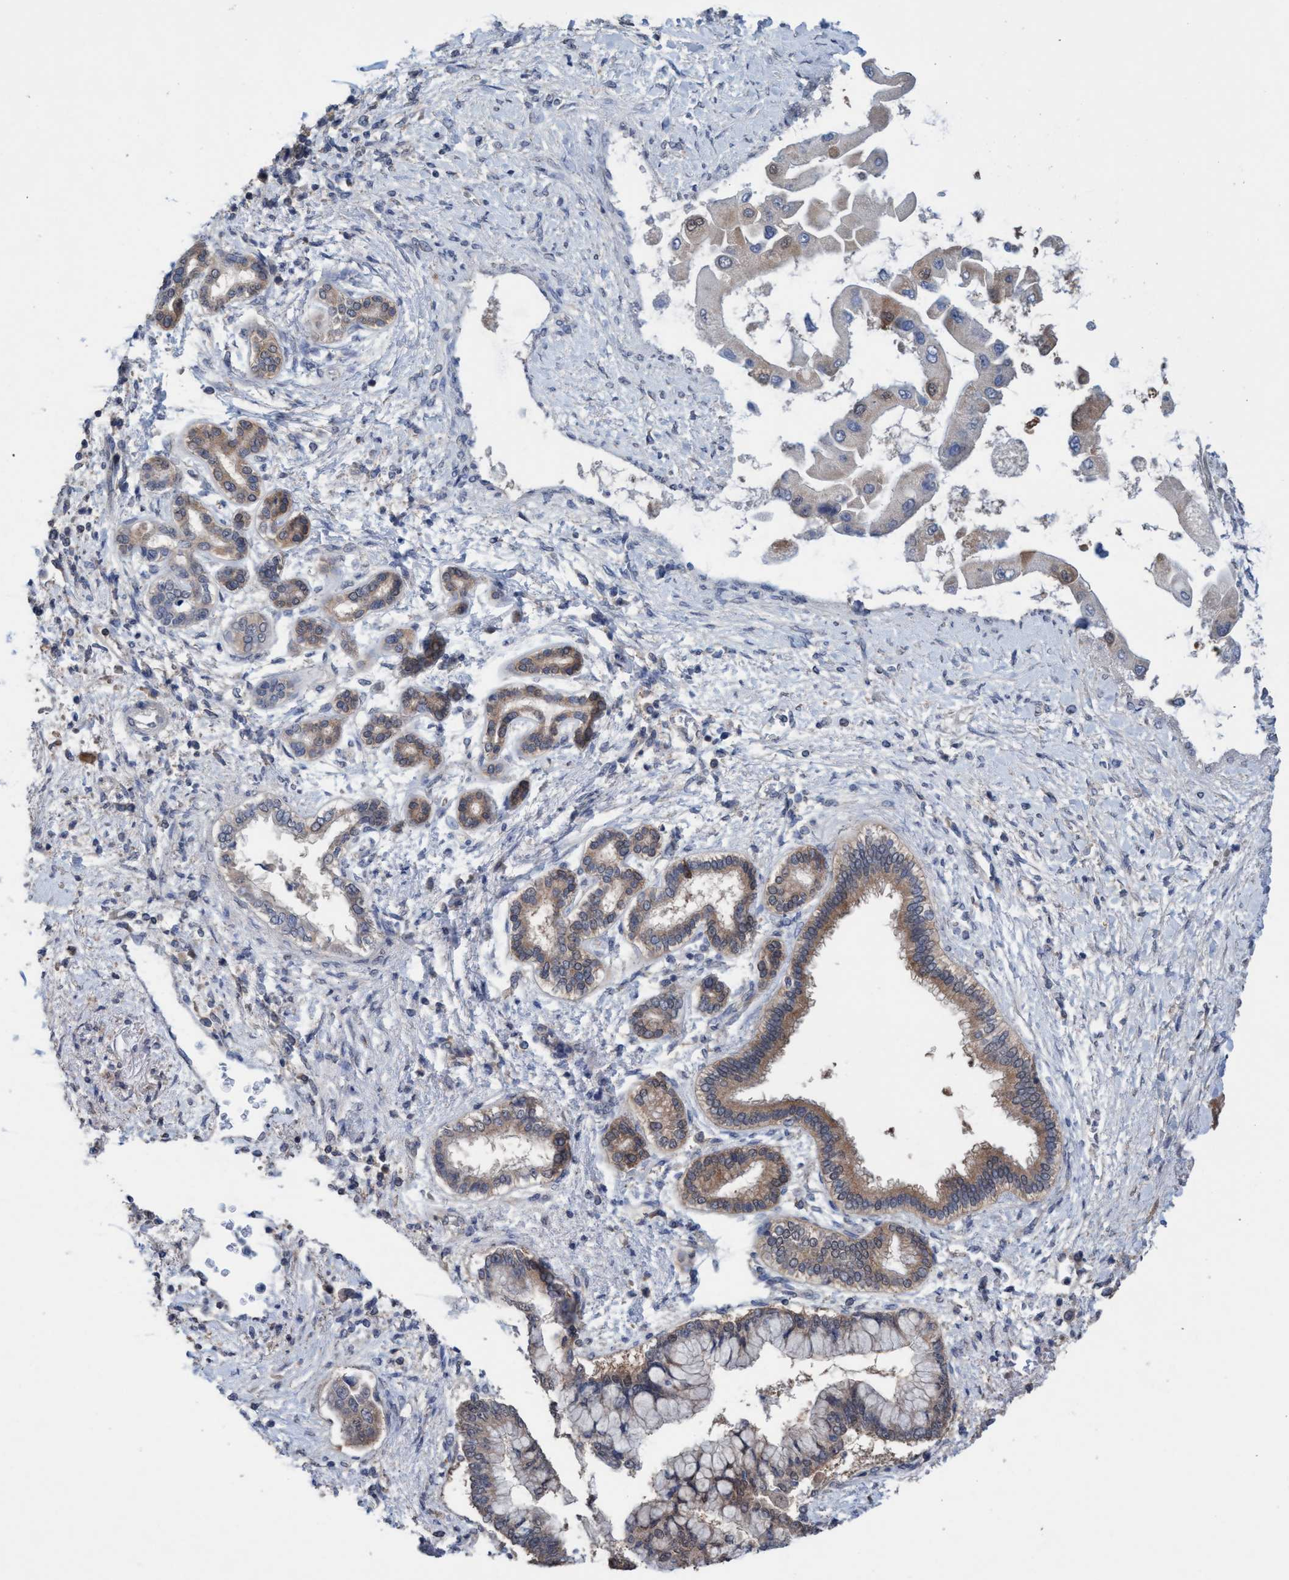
{"staining": {"intensity": "weak", "quantity": ">75%", "location": "cytoplasmic/membranous"}, "tissue": "liver cancer", "cell_type": "Tumor cells", "image_type": "cancer", "snomed": [{"axis": "morphology", "description": "Cholangiocarcinoma"}, {"axis": "topography", "description": "Liver"}], "caption": "Immunohistochemistry (IHC) of liver cancer (cholangiocarcinoma) reveals low levels of weak cytoplasmic/membranous positivity in about >75% of tumor cells.", "gene": "GLOD4", "patient": {"sex": "male", "age": 50}}